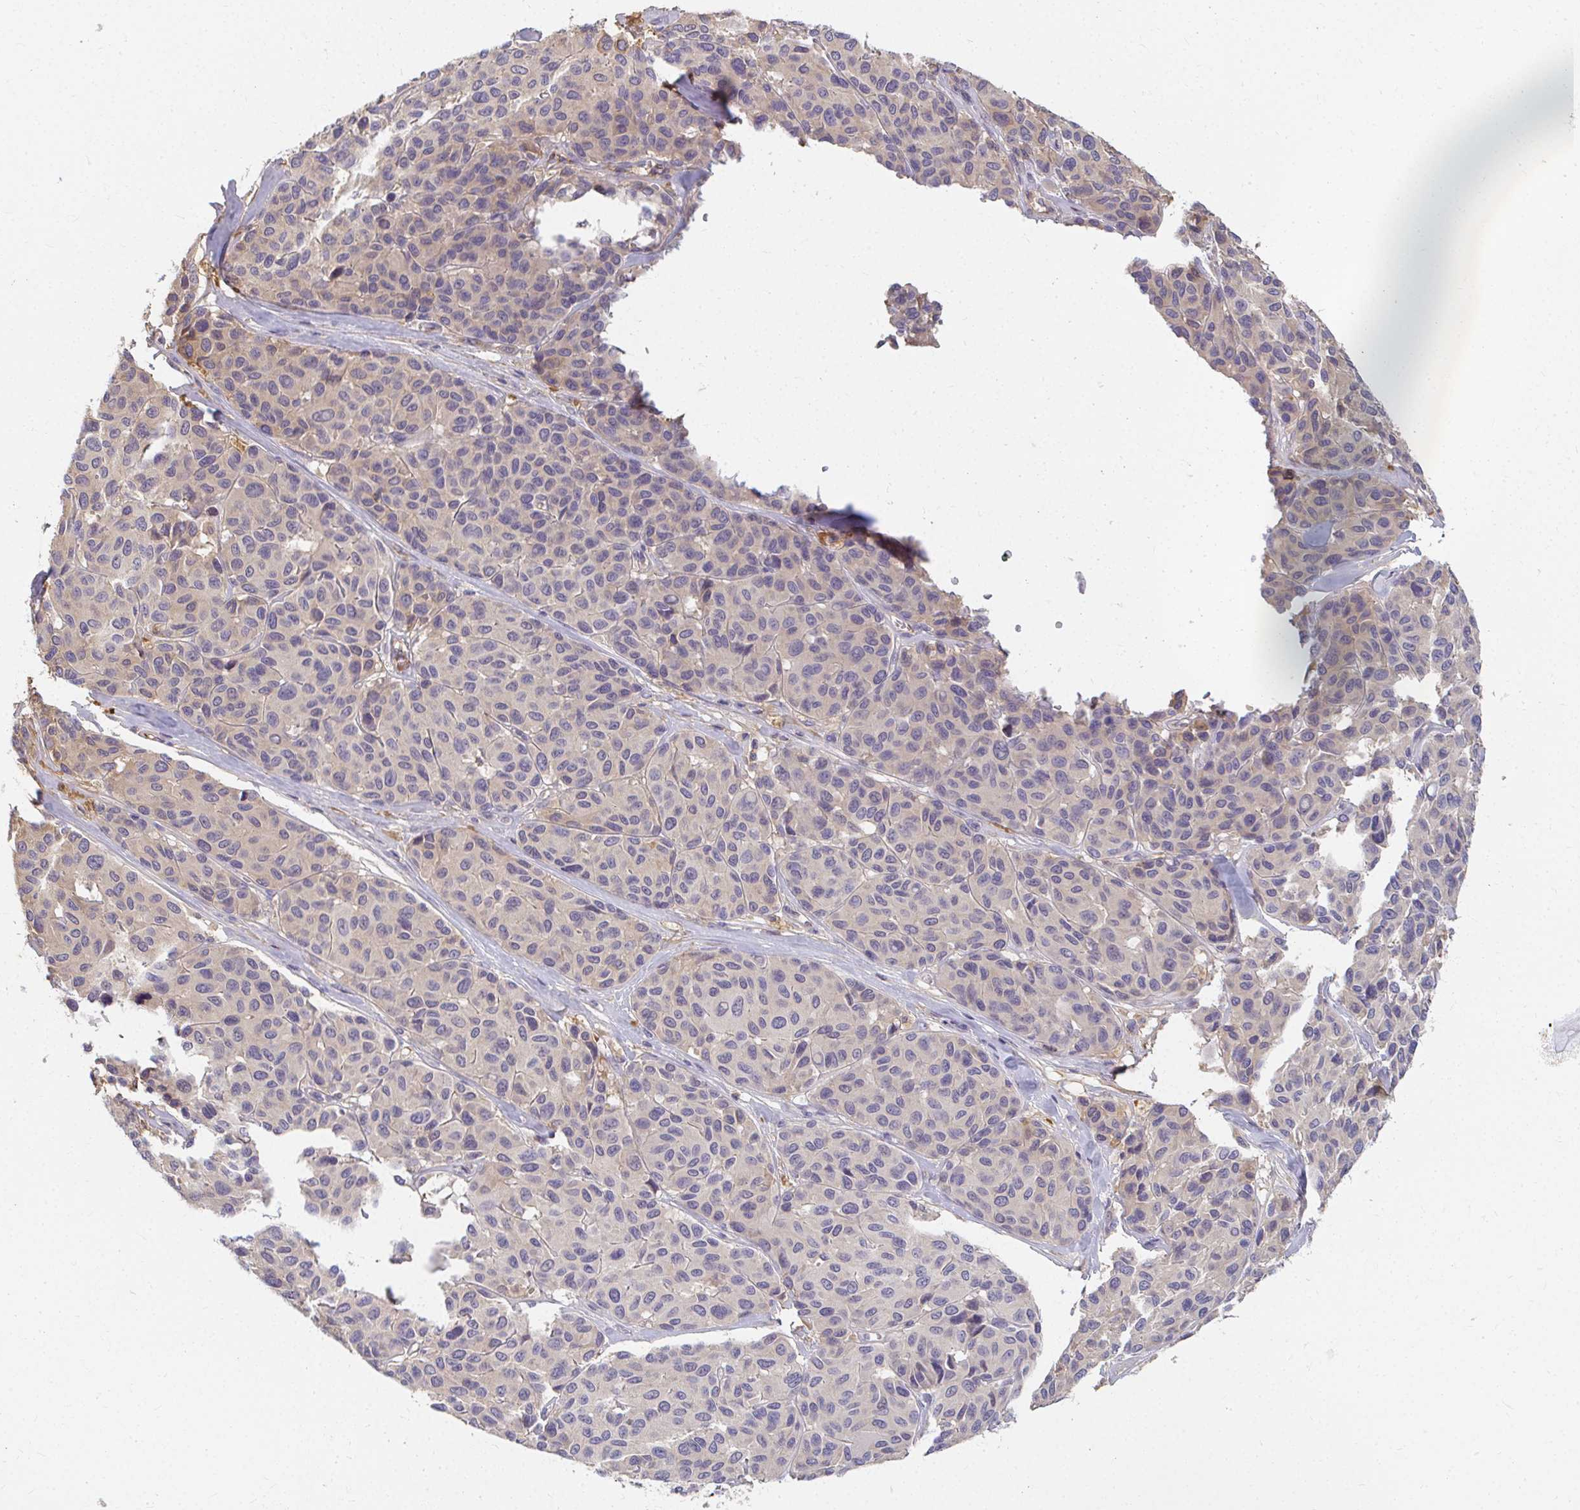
{"staining": {"intensity": "negative", "quantity": "none", "location": "none"}, "tissue": "melanoma", "cell_type": "Tumor cells", "image_type": "cancer", "snomed": [{"axis": "morphology", "description": "Malignant melanoma, NOS"}, {"axis": "topography", "description": "Skin"}], "caption": "There is no significant positivity in tumor cells of melanoma.", "gene": "LOXL4", "patient": {"sex": "female", "age": 66}}